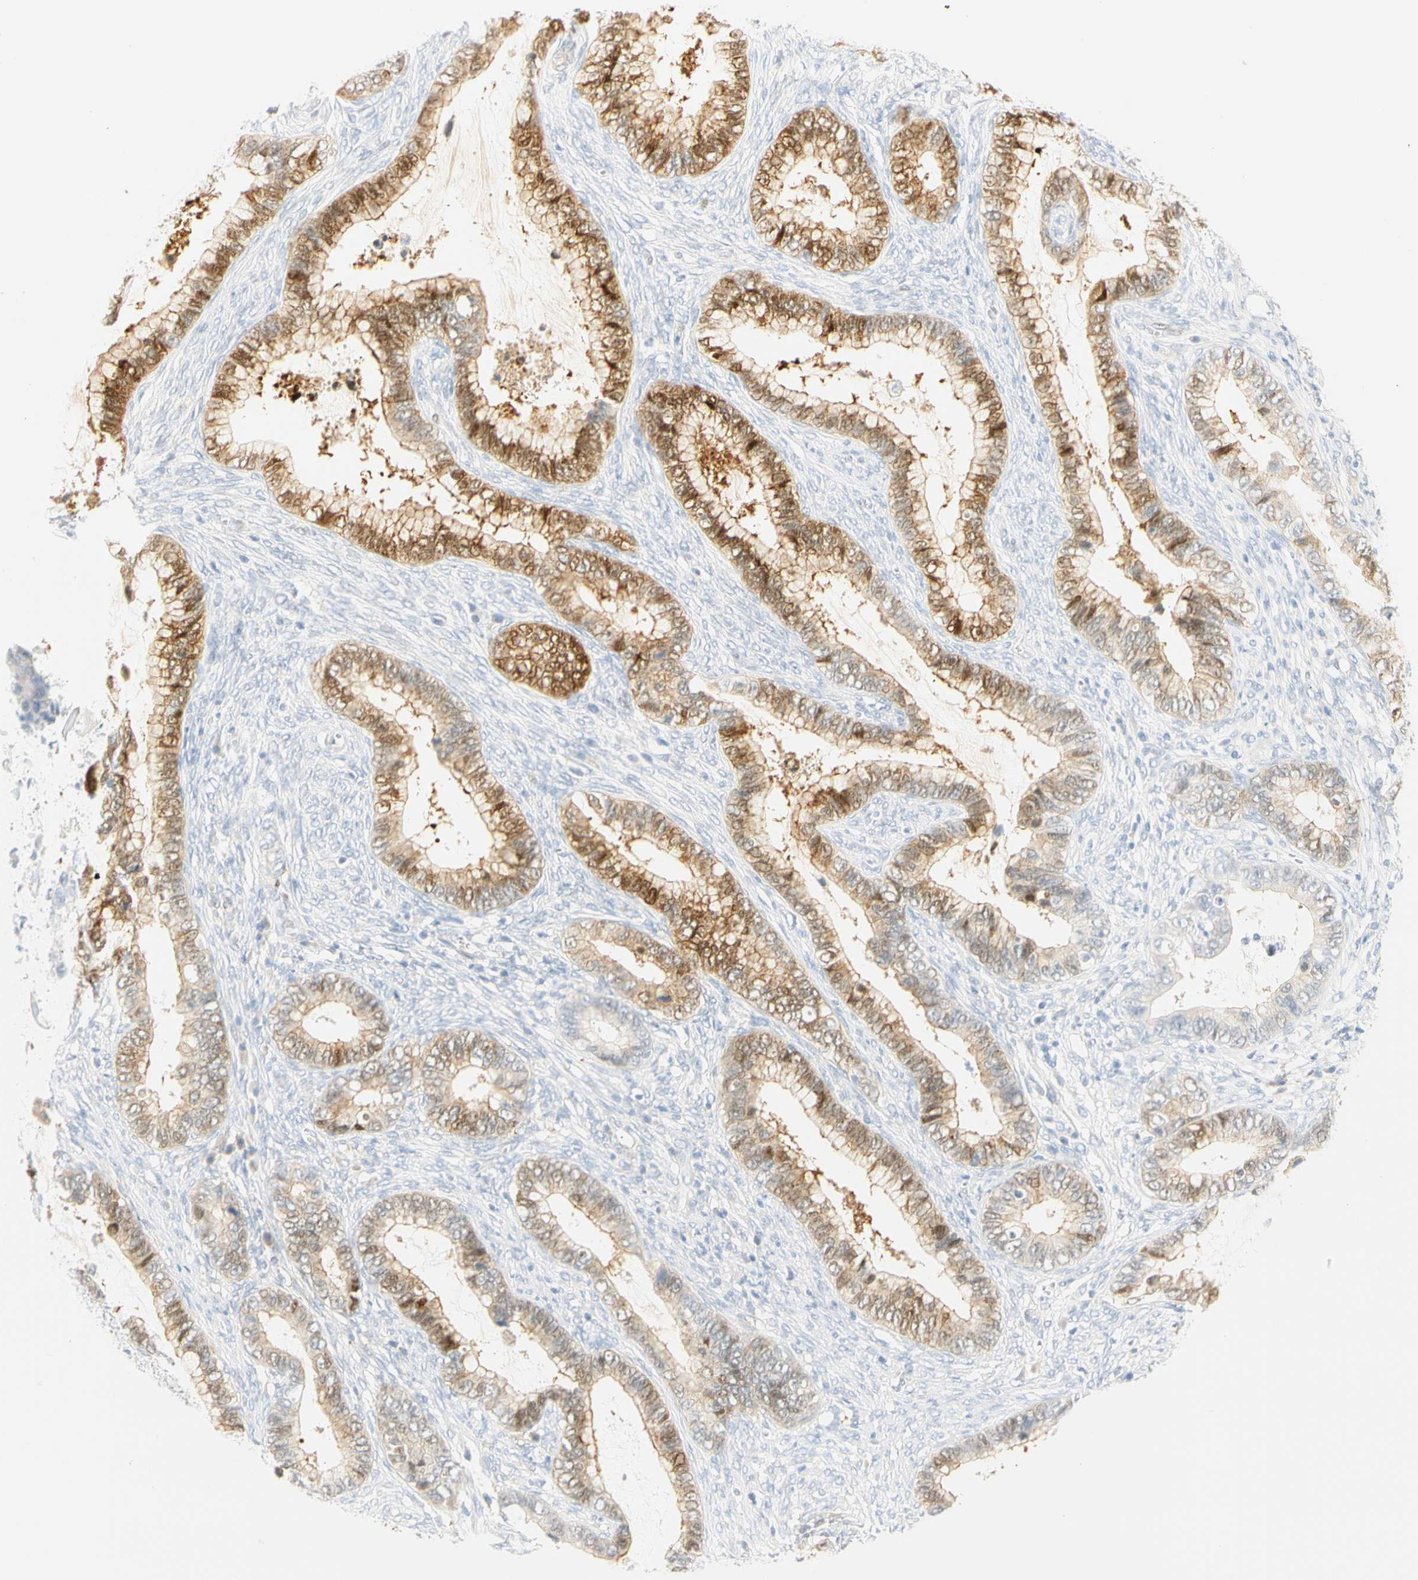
{"staining": {"intensity": "weak", "quantity": ">75%", "location": "cytoplasmic/membranous"}, "tissue": "cervical cancer", "cell_type": "Tumor cells", "image_type": "cancer", "snomed": [{"axis": "morphology", "description": "Adenocarcinoma, NOS"}, {"axis": "topography", "description": "Cervix"}], "caption": "Immunohistochemical staining of human cervical cancer (adenocarcinoma) exhibits low levels of weak cytoplasmic/membranous positivity in about >75% of tumor cells.", "gene": "SELENBP1", "patient": {"sex": "female", "age": 44}}